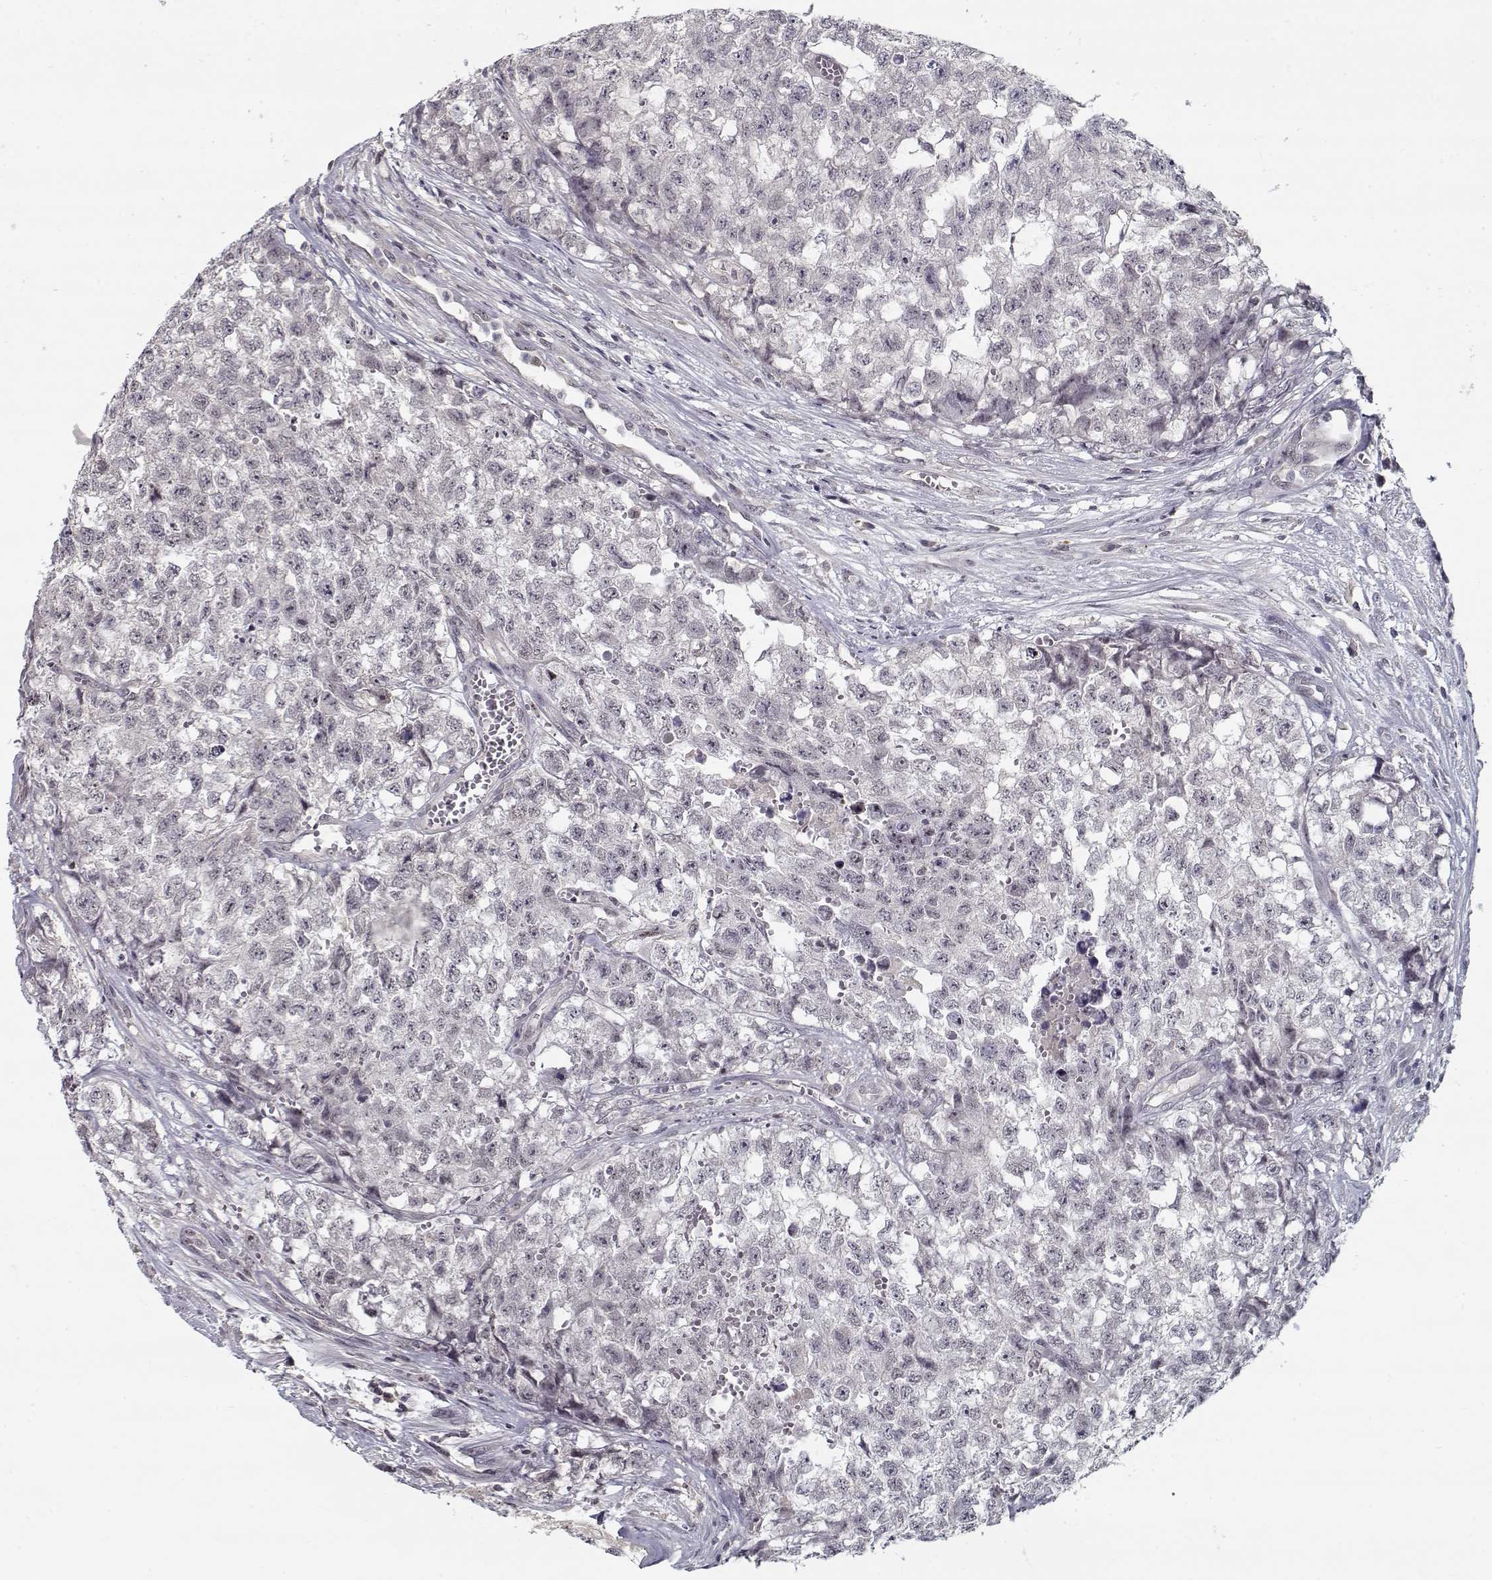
{"staining": {"intensity": "negative", "quantity": "none", "location": "none"}, "tissue": "testis cancer", "cell_type": "Tumor cells", "image_type": "cancer", "snomed": [{"axis": "morphology", "description": "Seminoma, NOS"}, {"axis": "morphology", "description": "Carcinoma, Embryonal, NOS"}, {"axis": "topography", "description": "Testis"}], "caption": "Protein analysis of testis cancer exhibits no significant positivity in tumor cells.", "gene": "TESPA1", "patient": {"sex": "male", "age": 22}}